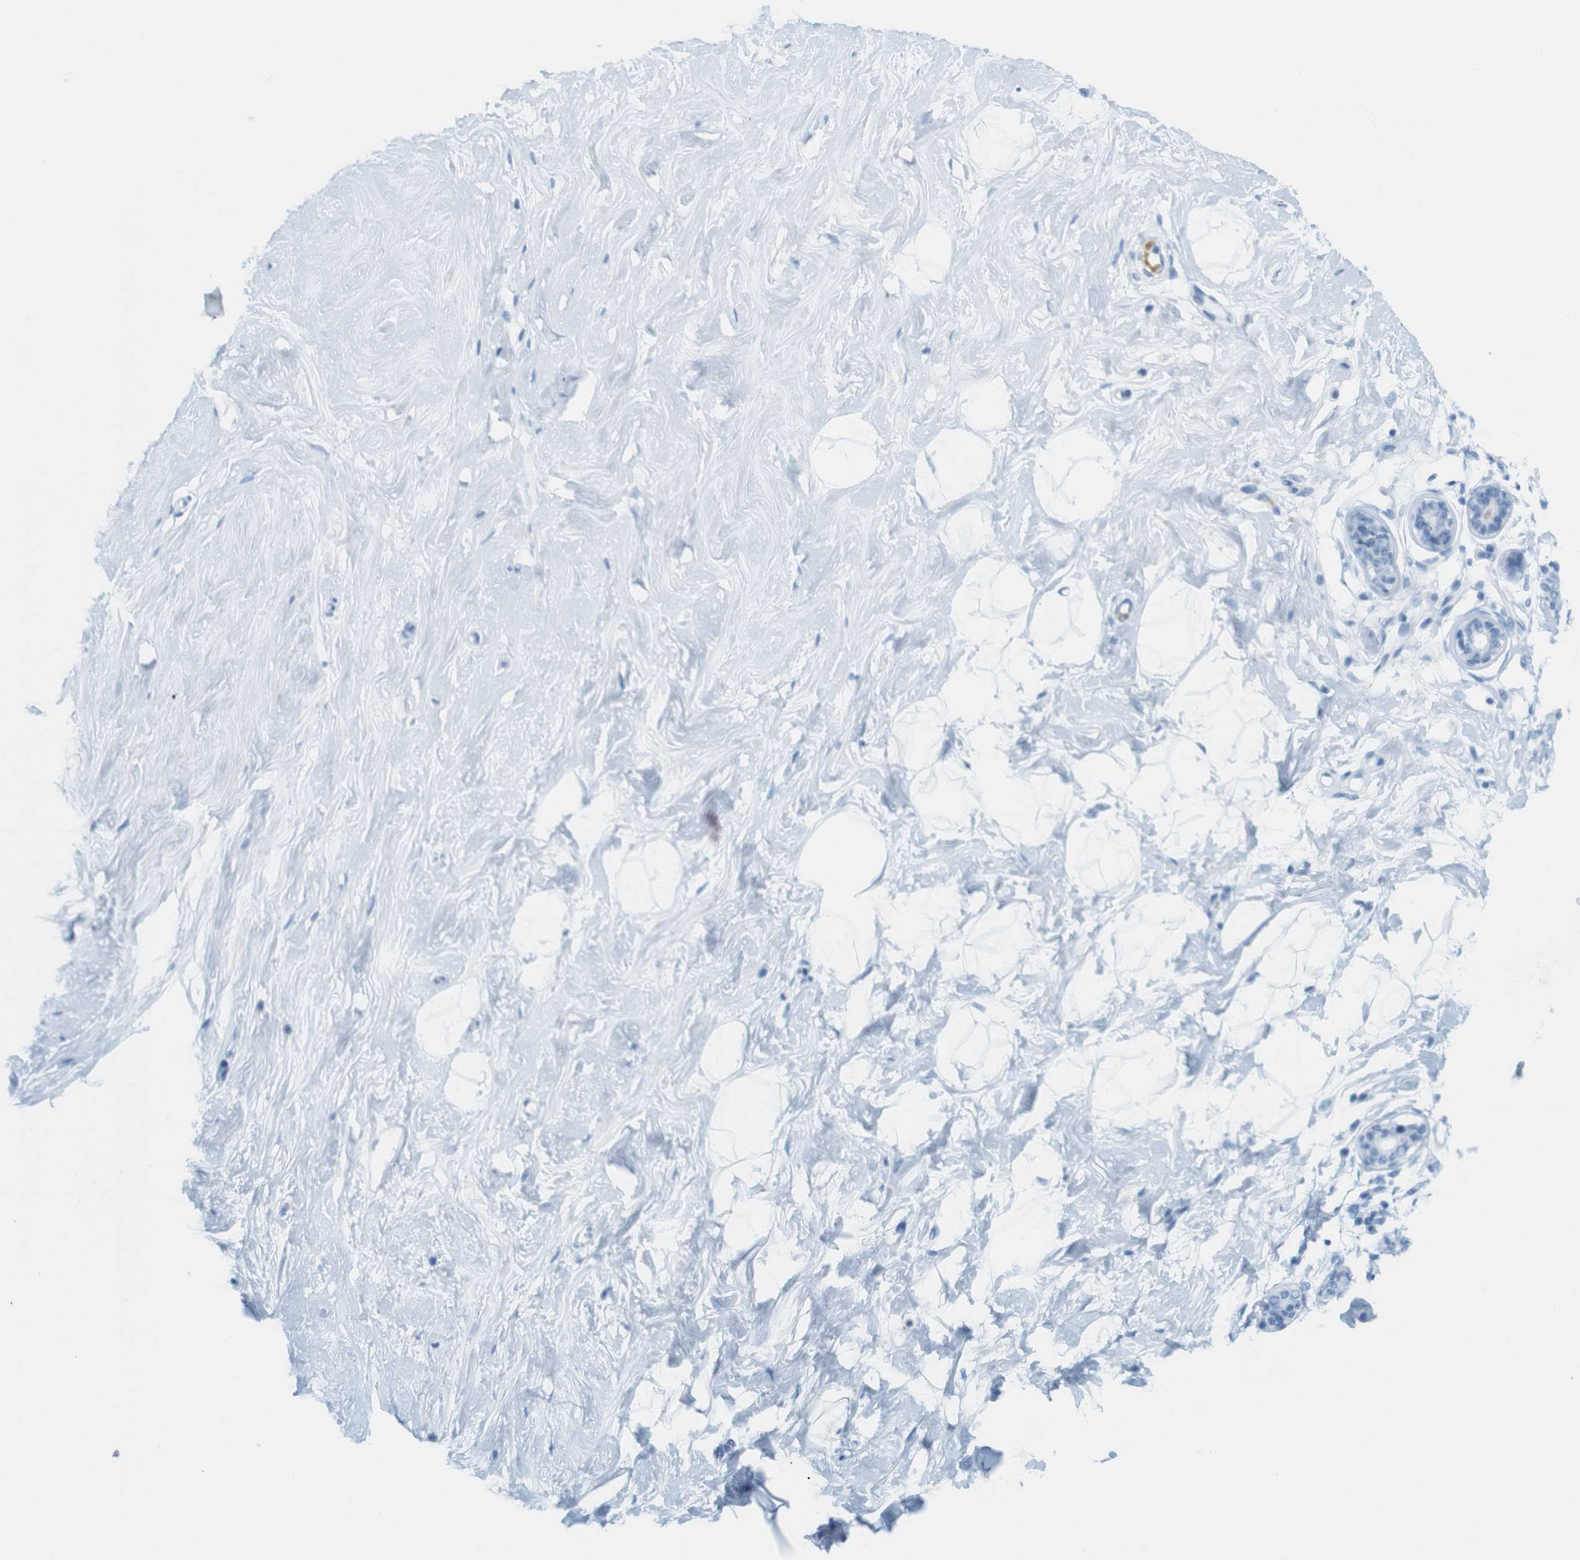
{"staining": {"intensity": "negative", "quantity": "none", "location": "none"}, "tissue": "breast", "cell_type": "Adipocytes", "image_type": "normal", "snomed": [{"axis": "morphology", "description": "Normal tissue, NOS"}, {"axis": "topography", "description": "Breast"}], "caption": "Micrograph shows no protein staining in adipocytes of normal breast. The staining is performed using DAB (3,3'-diaminobenzidine) brown chromogen with nuclei counter-stained in using hematoxylin.", "gene": "TNNT2", "patient": {"sex": "female", "age": 23}}